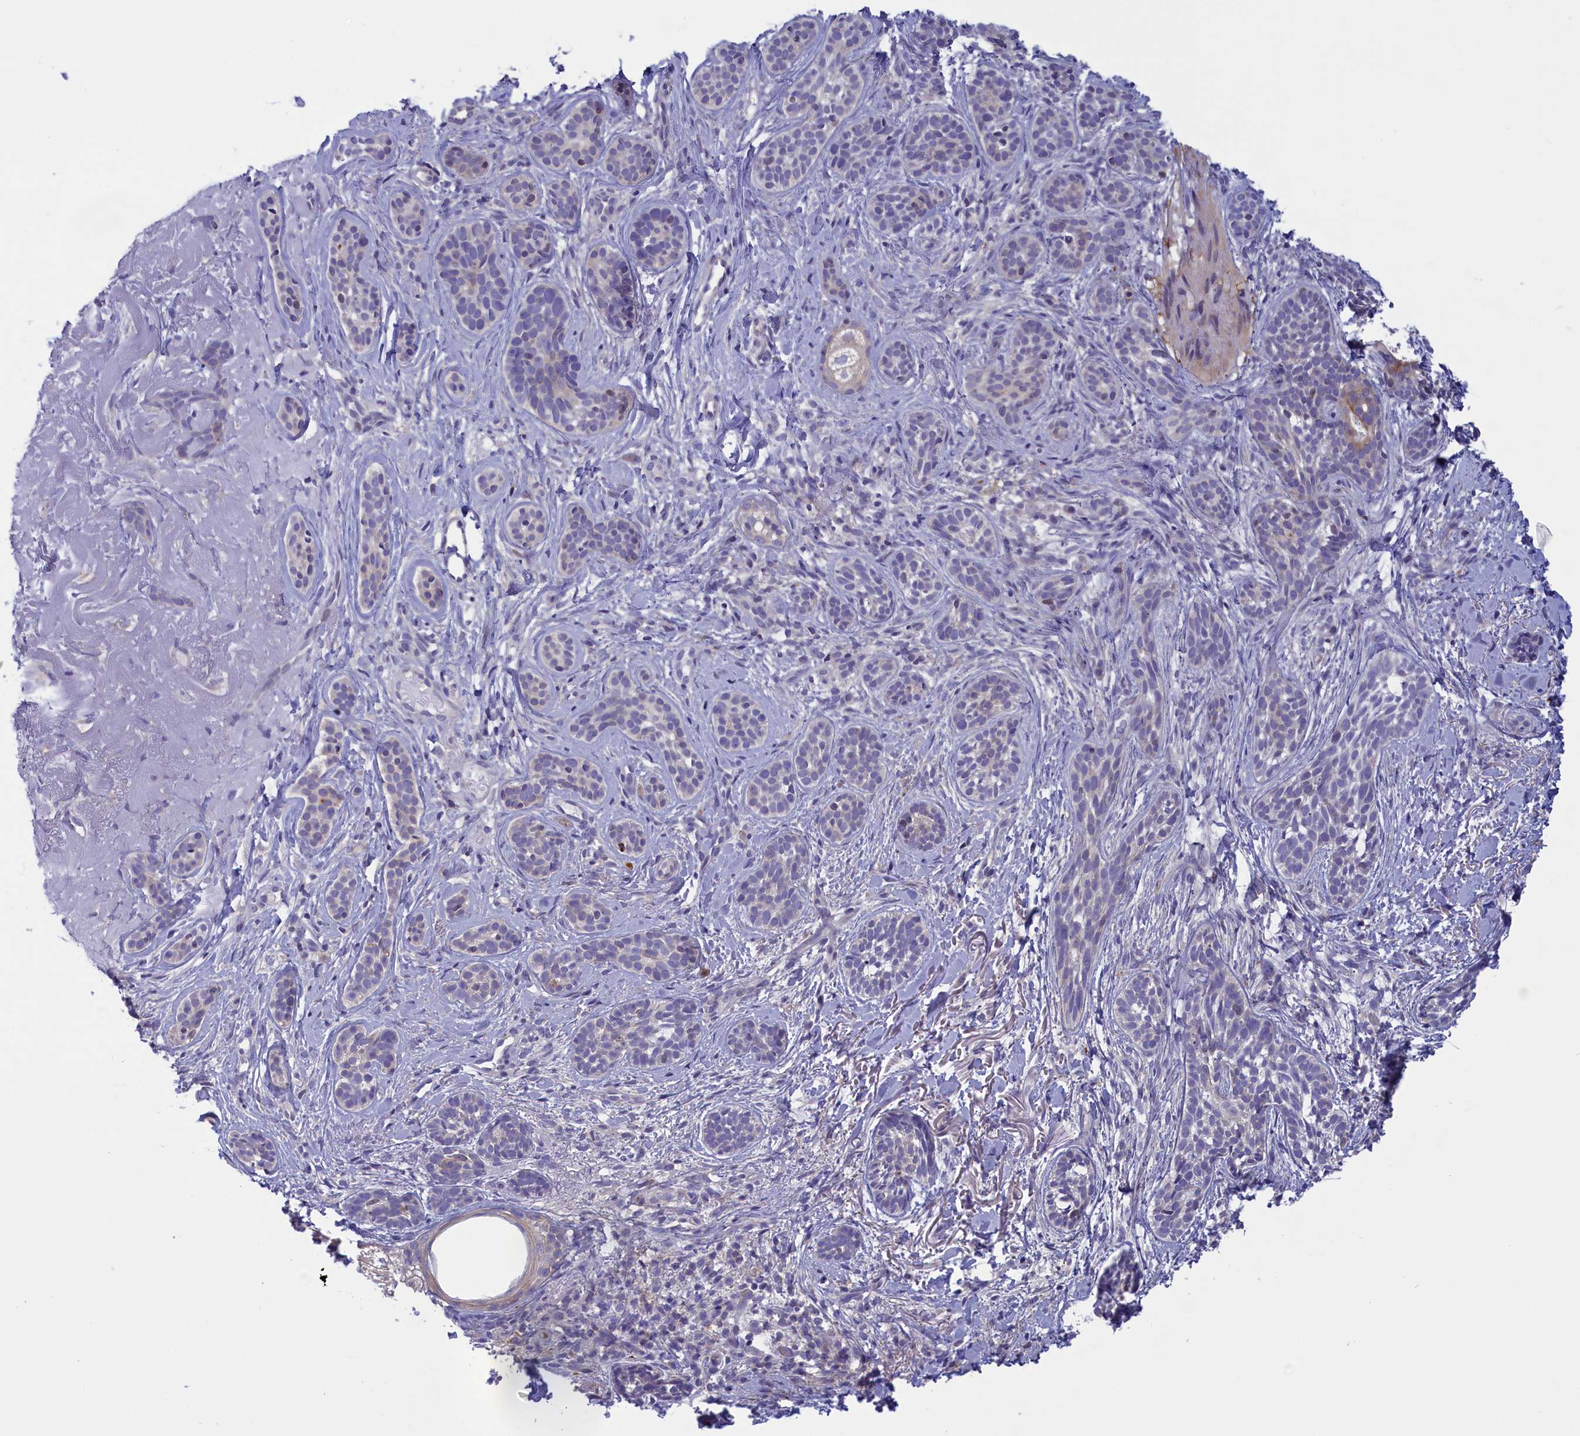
{"staining": {"intensity": "negative", "quantity": "none", "location": "none"}, "tissue": "skin cancer", "cell_type": "Tumor cells", "image_type": "cancer", "snomed": [{"axis": "morphology", "description": "Basal cell carcinoma"}, {"axis": "topography", "description": "Skin"}], "caption": "Immunohistochemistry (IHC) of human basal cell carcinoma (skin) reveals no expression in tumor cells.", "gene": "CORO2A", "patient": {"sex": "male", "age": 71}}